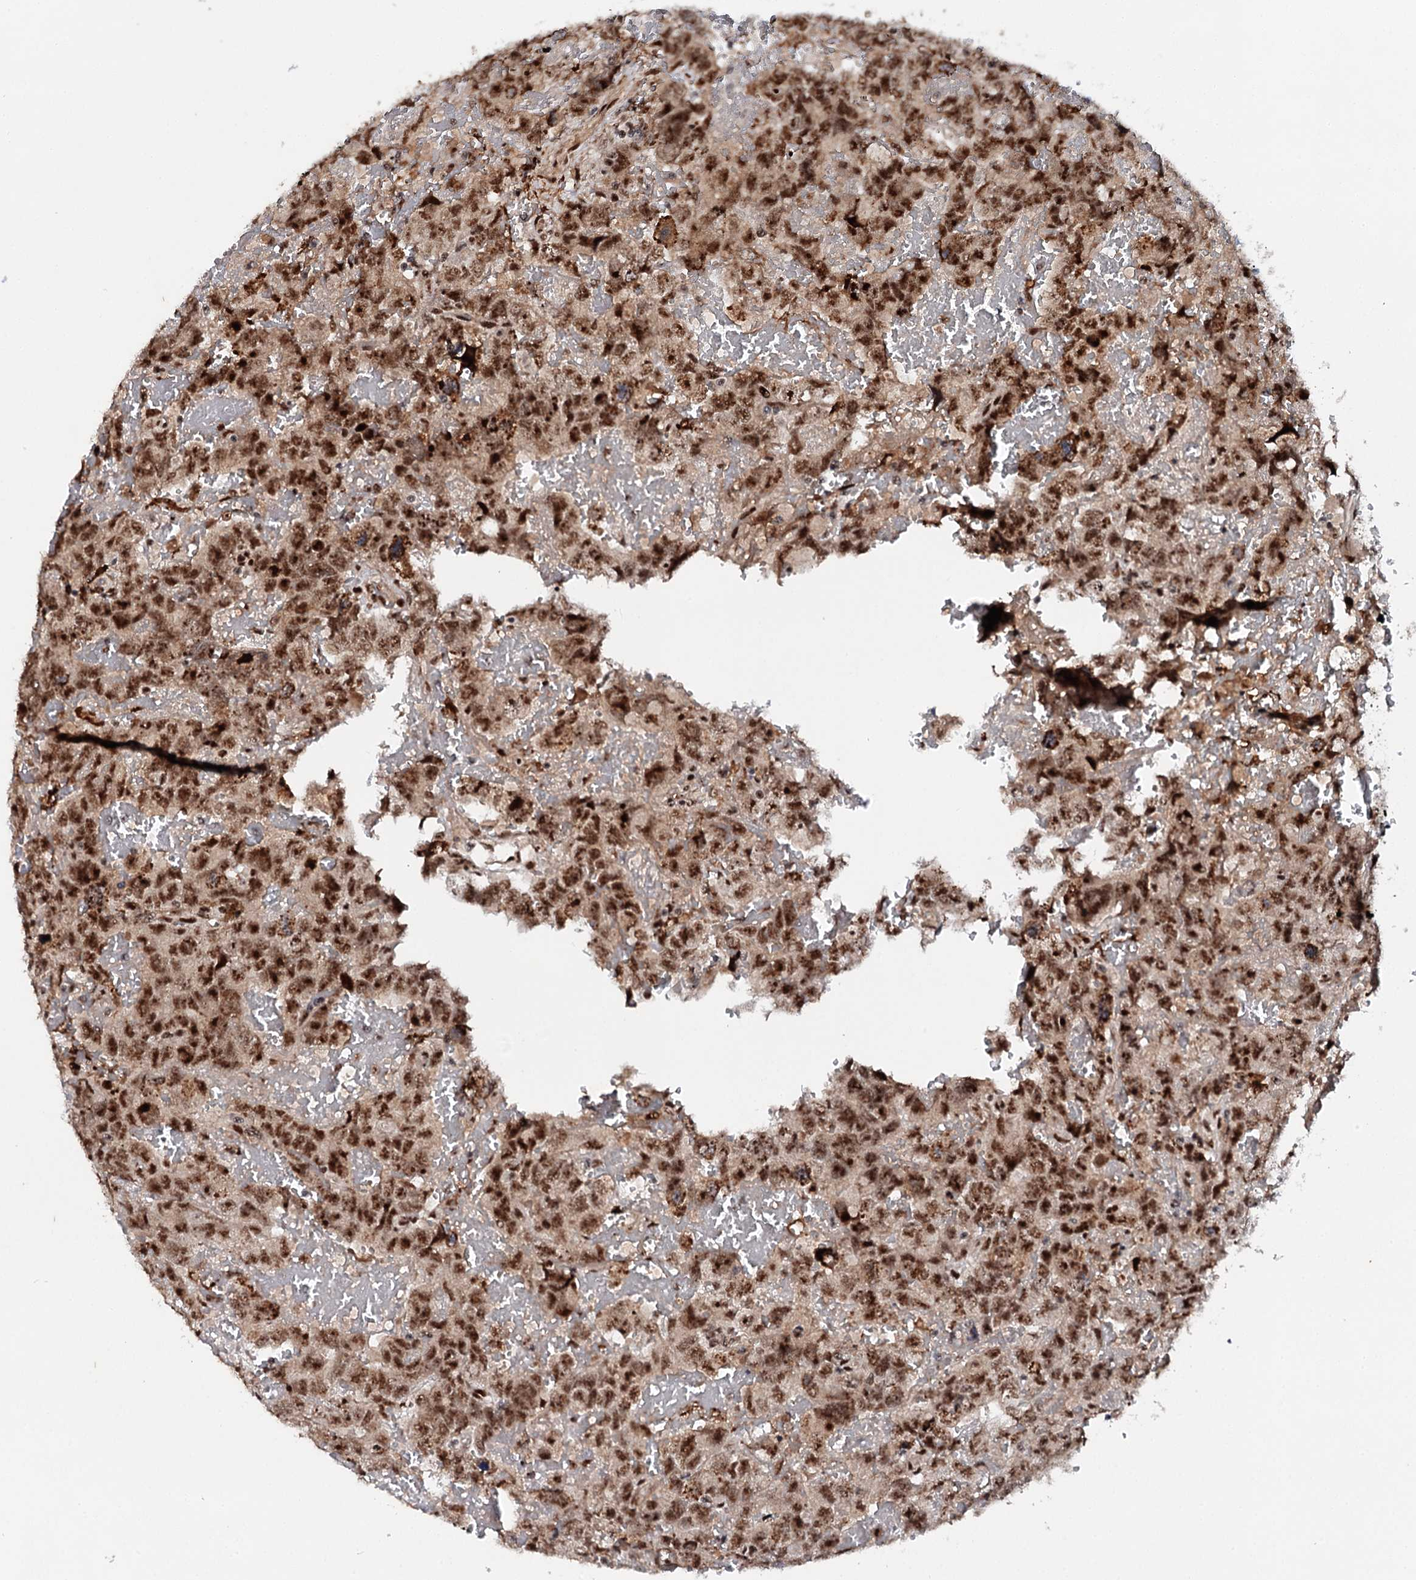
{"staining": {"intensity": "moderate", "quantity": ">75%", "location": "nuclear"}, "tissue": "testis cancer", "cell_type": "Tumor cells", "image_type": "cancer", "snomed": [{"axis": "morphology", "description": "Carcinoma, Embryonal, NOS"}, {"axis": "topography", "description": "Testis"}], "caption": "A medium amount of moderate nuclear positivity is identified in about >75% of tumor cells in embryonal carcinoma (testis) tissue.", "gene": "BUD13", "patient": {"sex": "male", "age": 45}}